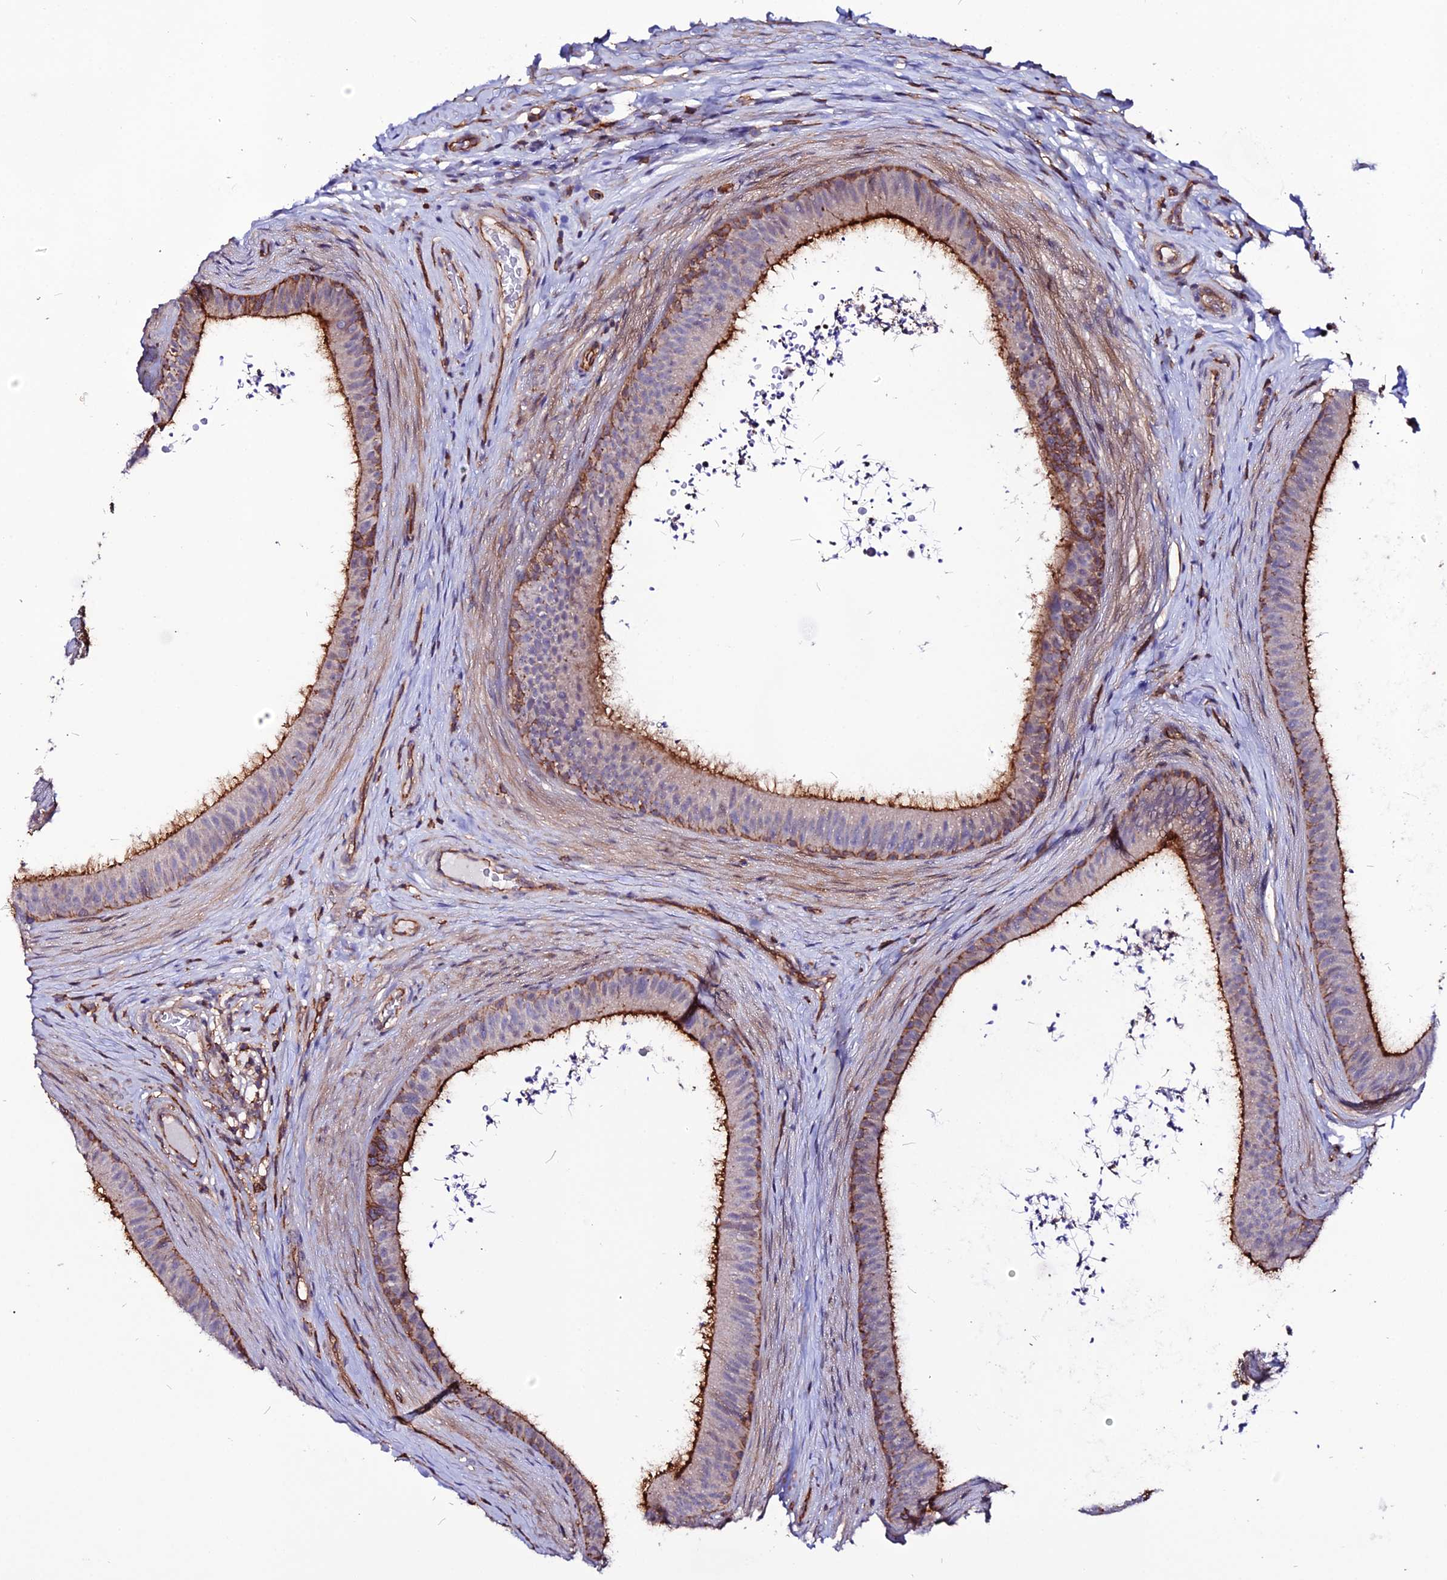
{"staining": {"intensity": "strong", "quantity": "25%-75%", "location": "cytoplasmic/membranous"}, "tissue": "epididymis", "cell_type": "Glandular cells", "image_type": "normal", "snomed": [{"axis": "morphology", "description": "Normal tissue, NOS"}, {"axis": "topography", "description": "Testis"}, {"axis": "topography", "description": "Epididymis"}], "caption": "Immunohistochemistry of benign epididymis exhibits high levels of strong cytoplasmic/membranous expression in about 25%-75% of glandular cells. The staining was performed using DAB (3,3'-diaminobenzidine) to visualize the protein expression in brown, while the nuclei were stained in blue with hematoxylin (Magnification: 20x).", "gene": "USP17L10", "patient": {"sex": "male", "age": 41}}